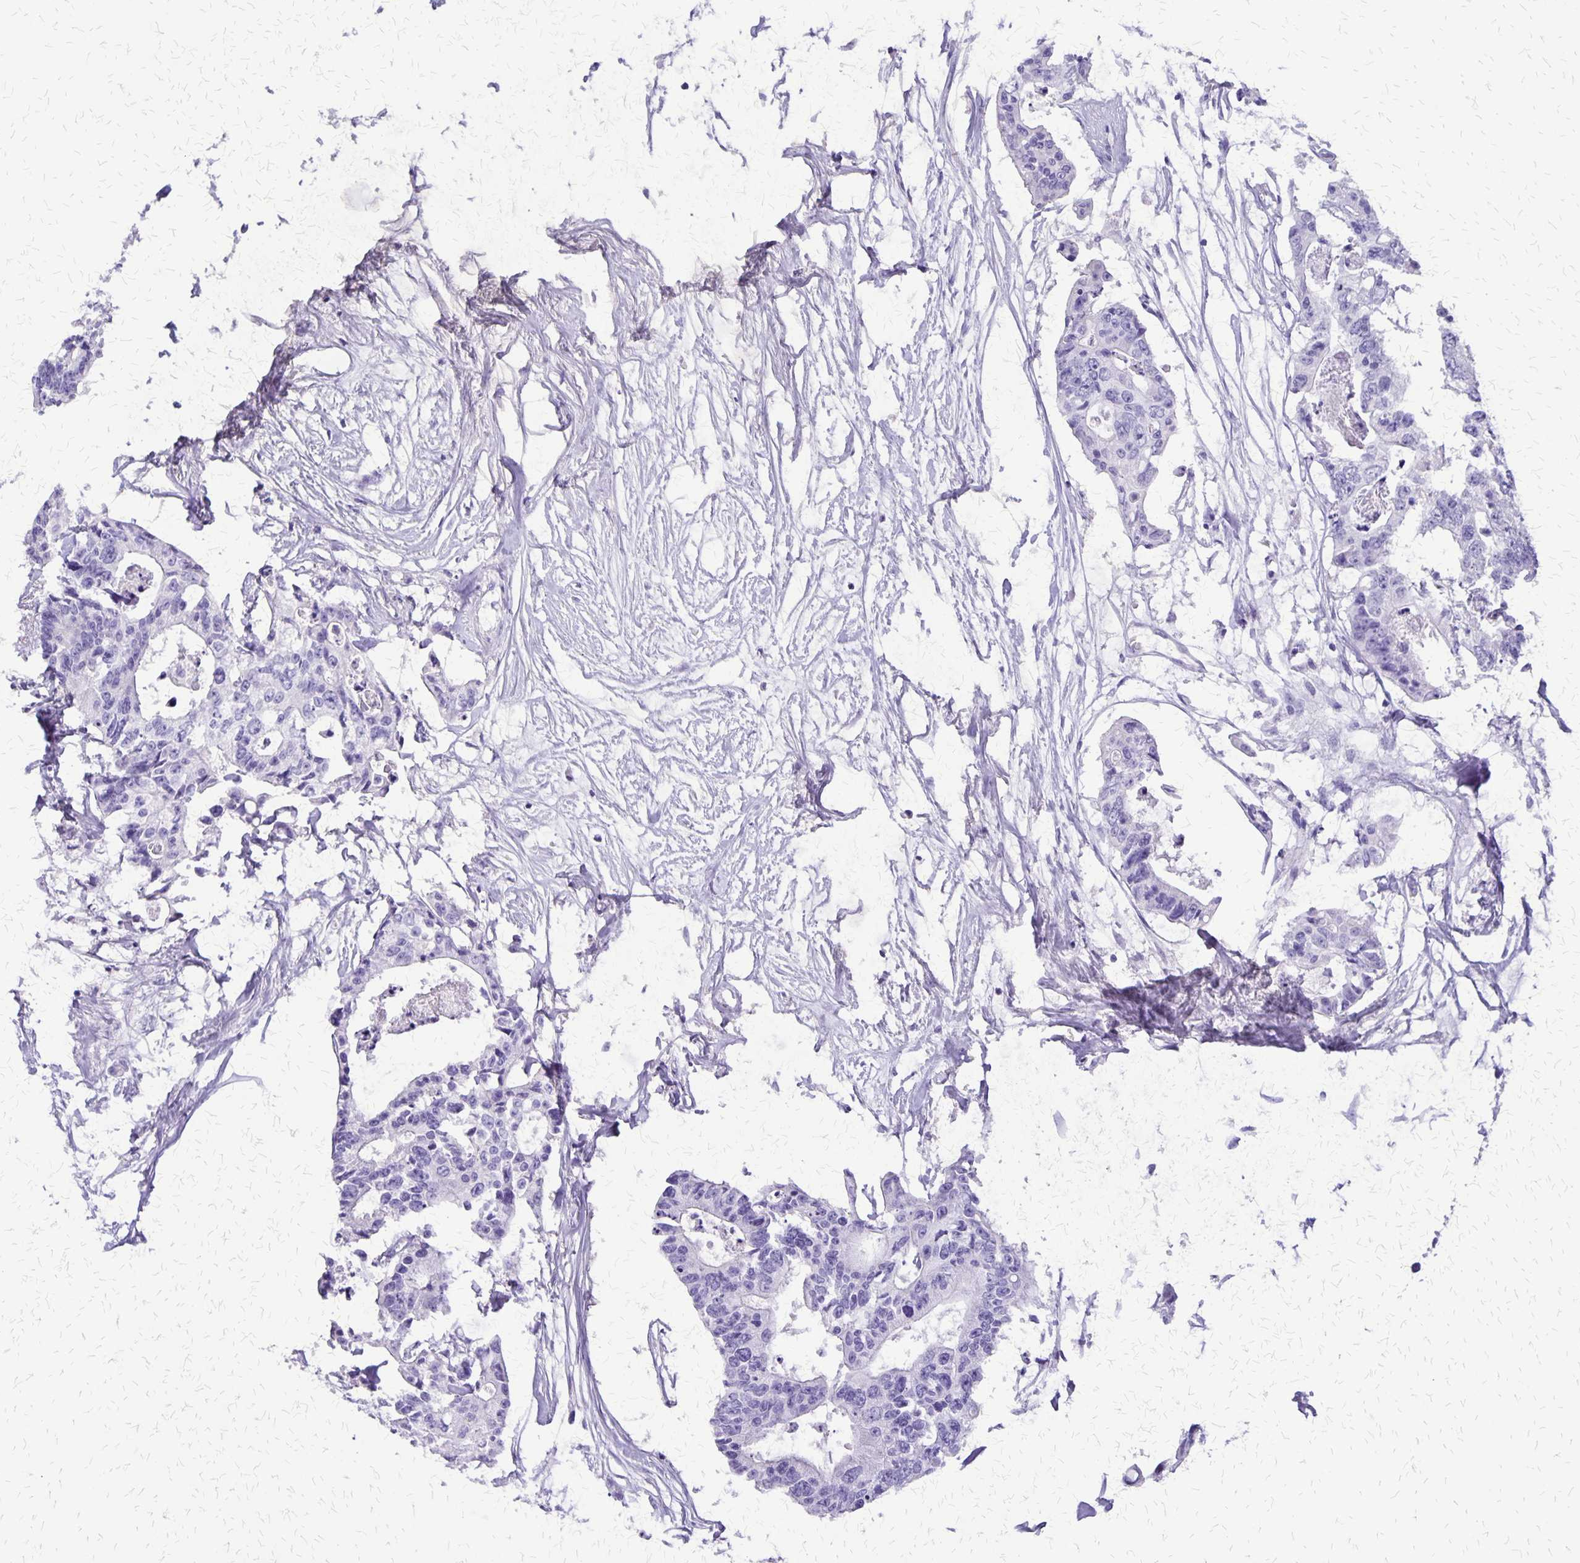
{"staining": {"intensity": "negative", "quantity": "none", "location": "none"}, "tissue": "colorectal cancer", "cell_type": "Tumor cells", "image_type": "cancer", "snomed": [{"axis": "morphology", "description": "Adenocarcinoma, NOS"}, {"axis": "topography", "description": "Rectum"}], "caption": "IHC of colorectal adenocarcinoma shows no staining in tumor cells.", "gene": "SLC13A2", "patient": {"sex": "male", "age": 57}}